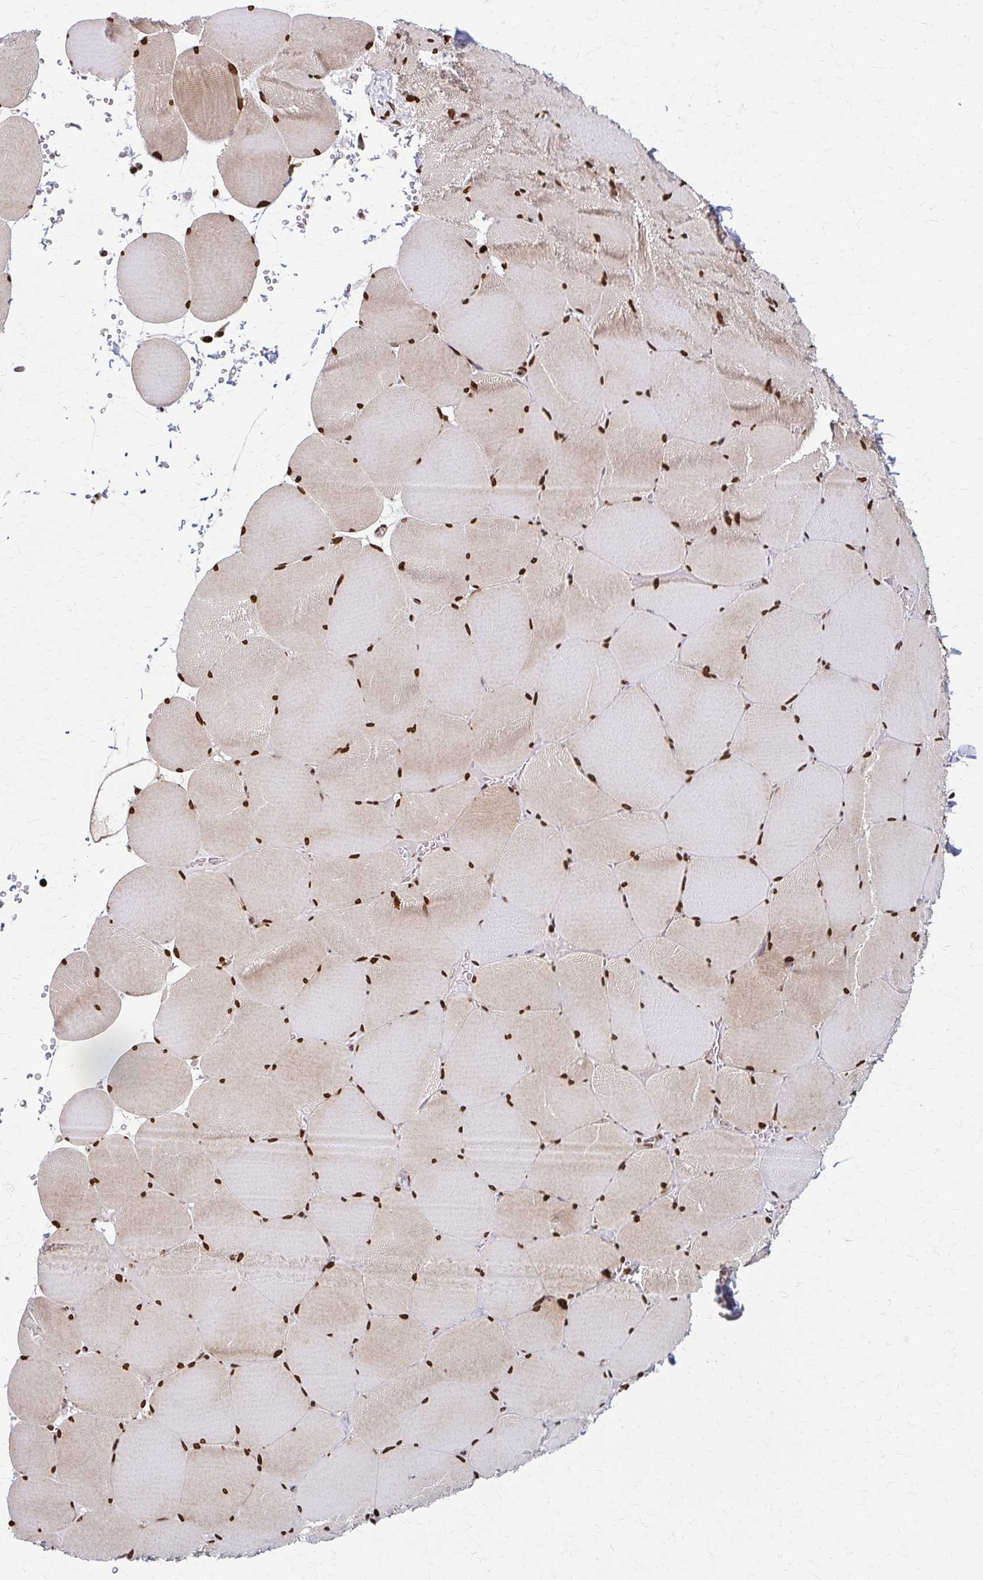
{"staining": {"intensity": "strong", "quantity": ">75%", "location": "nuclear"}, "tissue": "skeletal muscle", "cell_type": "Myocytes", "image_type": "normal", "snomed": [{"axis": "morphology", "description": "Normal tissue, NOS"}, {"axis": "topography", "description": "Skeletal muscle"}, {"axis": "topography", "description": "Head-Neck"}], "caption": "Protein expression analysis of benign human skeletal muscle reveals strong nuclear expression in about >75% of myocytes. (DAB (3,3'-diaminobenzidine) IHC with brightfield microscopy, high magnification).", "gene": "PSMD7", "patient": {"sex": "male", "age": 66}}